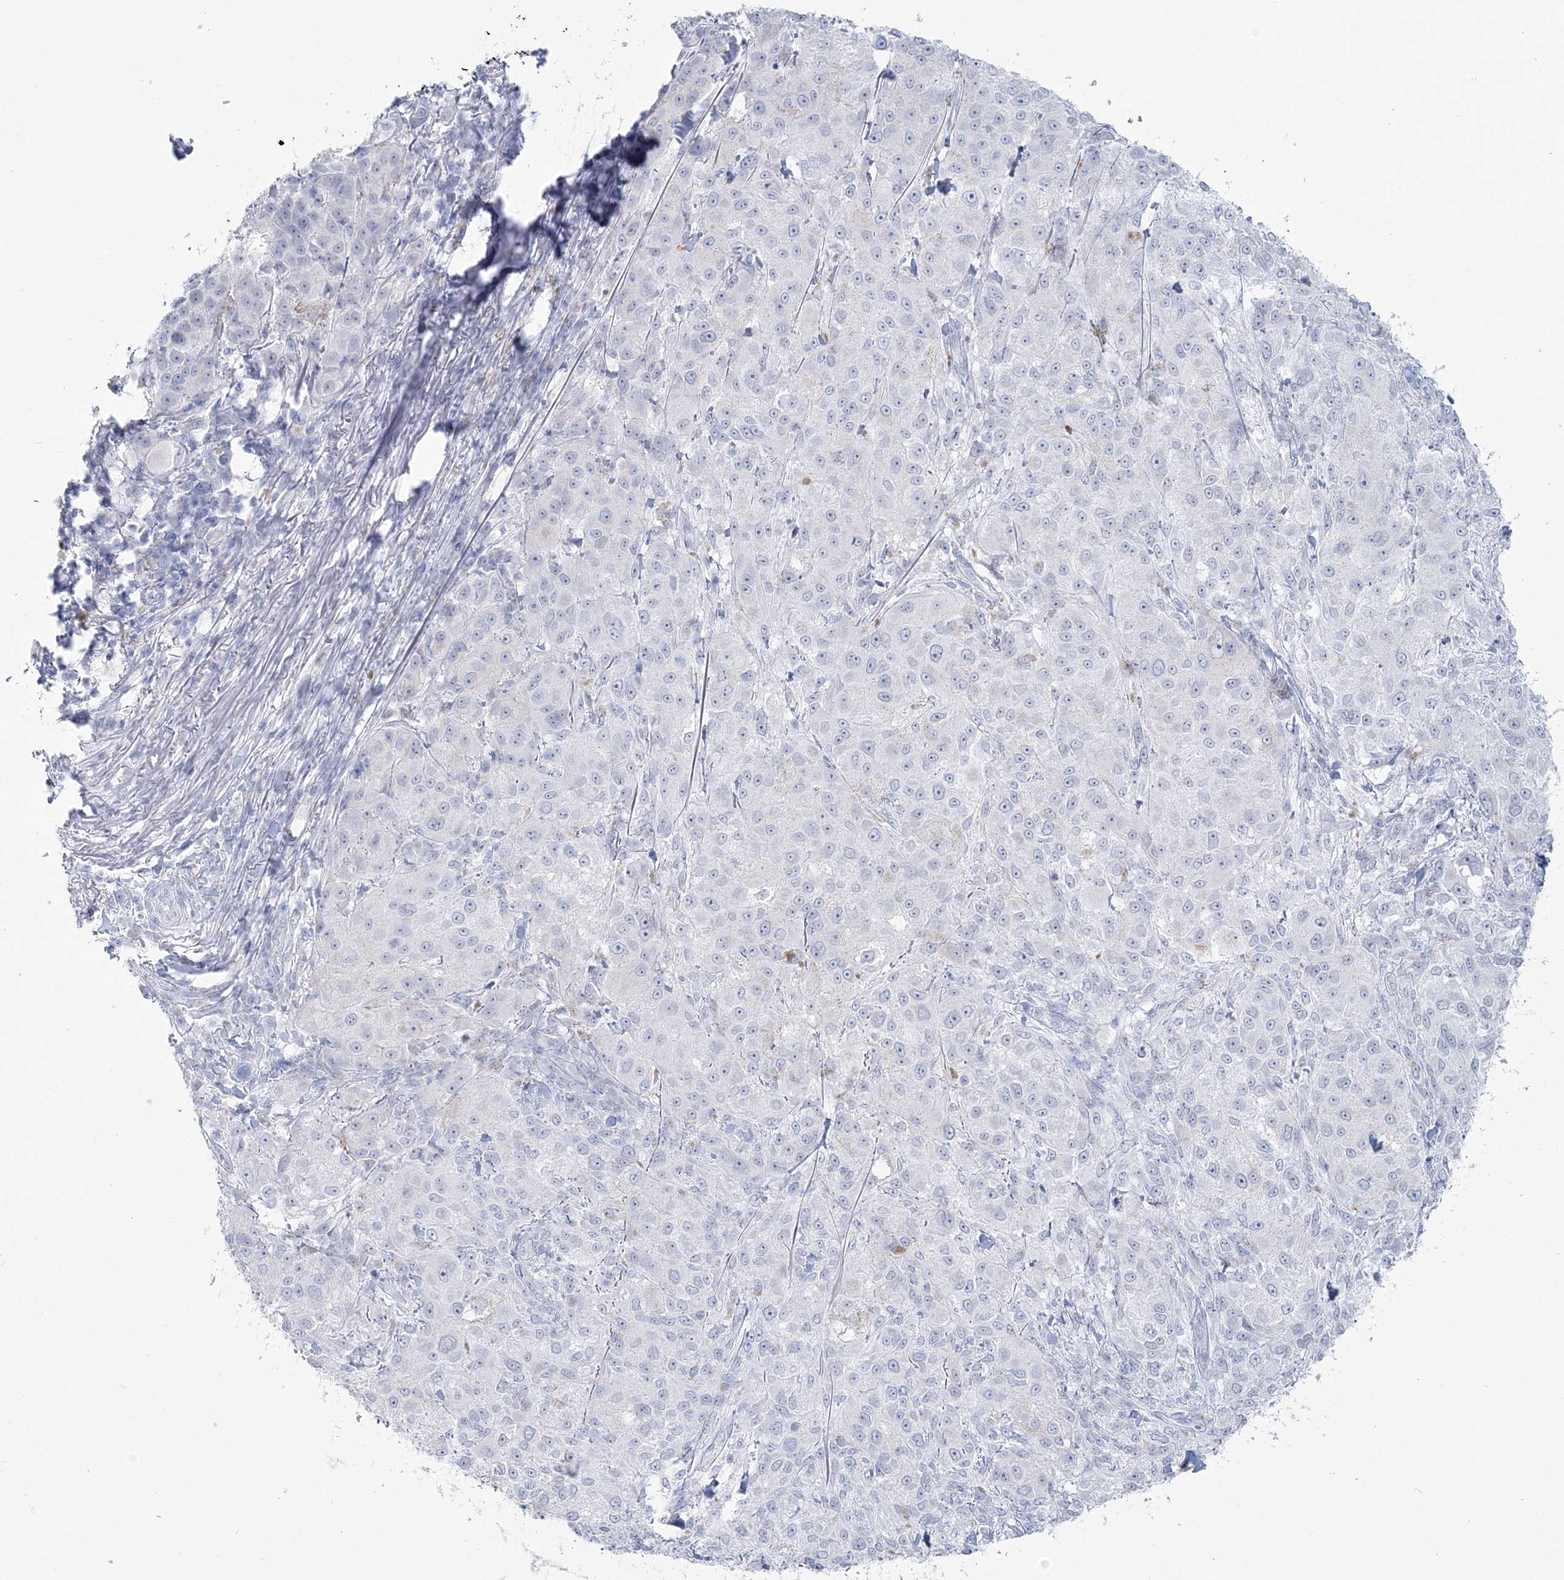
{"staining": {"intensity": "negative", "quantity": "none", "location": "none"}, "tissue": "melanoma", "cell_type": "Tumor cells", "image_type": "cancer", "snomed": [{"axis": "morphology", "description": "Necrosis, NOS"}, {"axis": "morphology", "description": "Malignant melanoma, NOS"}, {"axis": "topography", "description": "Skin"}], "caption": "The micrograph demonstrates no significant expression in tumor cells of malignant melanoma. (Stains: DAB (3,3'-diaminobenzidine) immunohistochemistry with hematoxylin counter stain, Microscopy: brightfield microscopy at high magnification).", "gene": "ZNF843", "patient": {"sex": "female", "age": 87}}